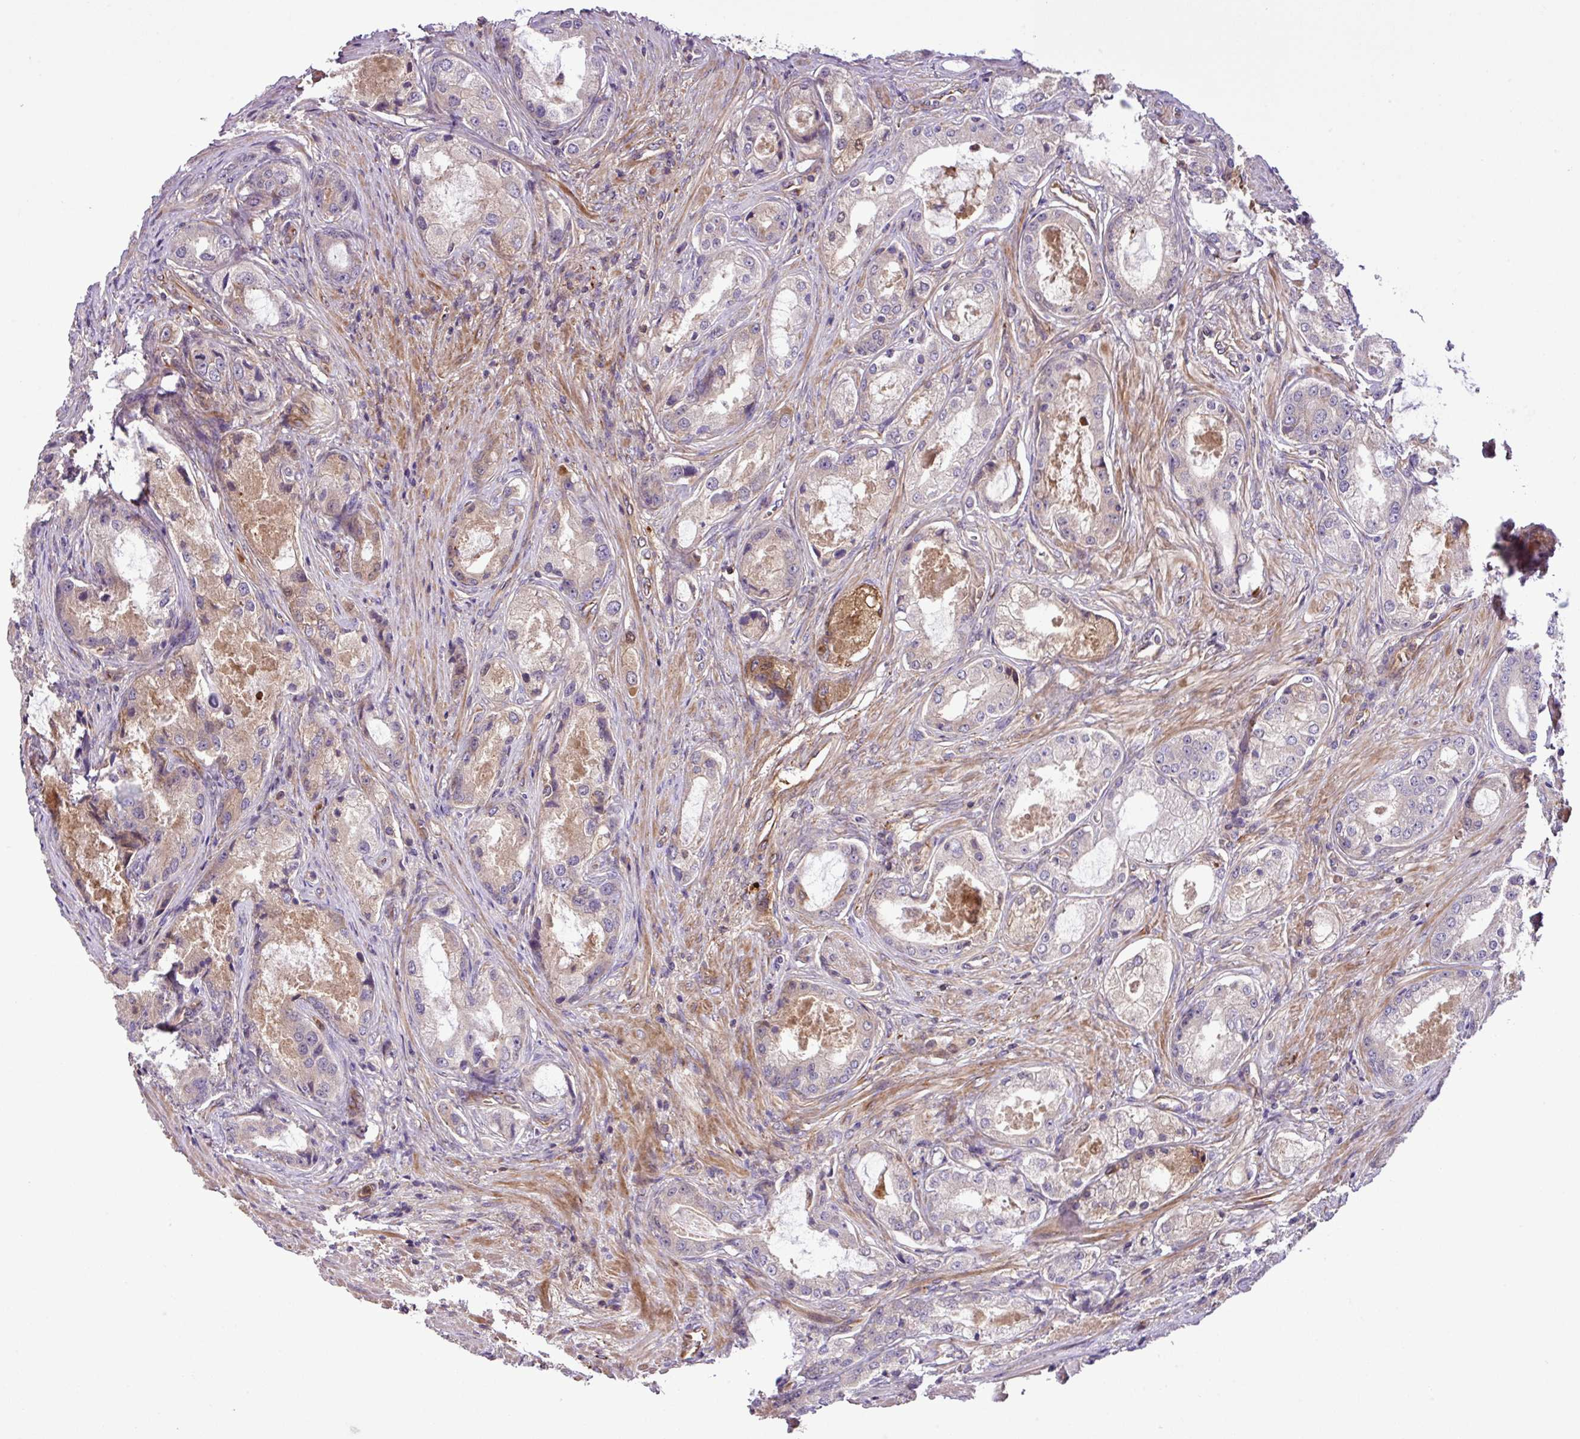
{"staining": {"intensity": "moderate", "quantity": "<25%", "location": "cytoplasmic/membranous"}, "tissue": "prostate cancer", "cell_type": "Tumor cells", "image_type": "cancer", "snomed": [{"axis": "morphology", "description": "Adenocarcinoma, Low grade"}, {"axis": "topography", "description": "Prostate"}], "caption": "Immunohistochemical staining of prostate cancer demonstrates moderate cytoplasmic/membranous protein staining in about <25% of tumor cells.", "gene": "ZNF266", "patient": {"sex": "male", "age": 68}}